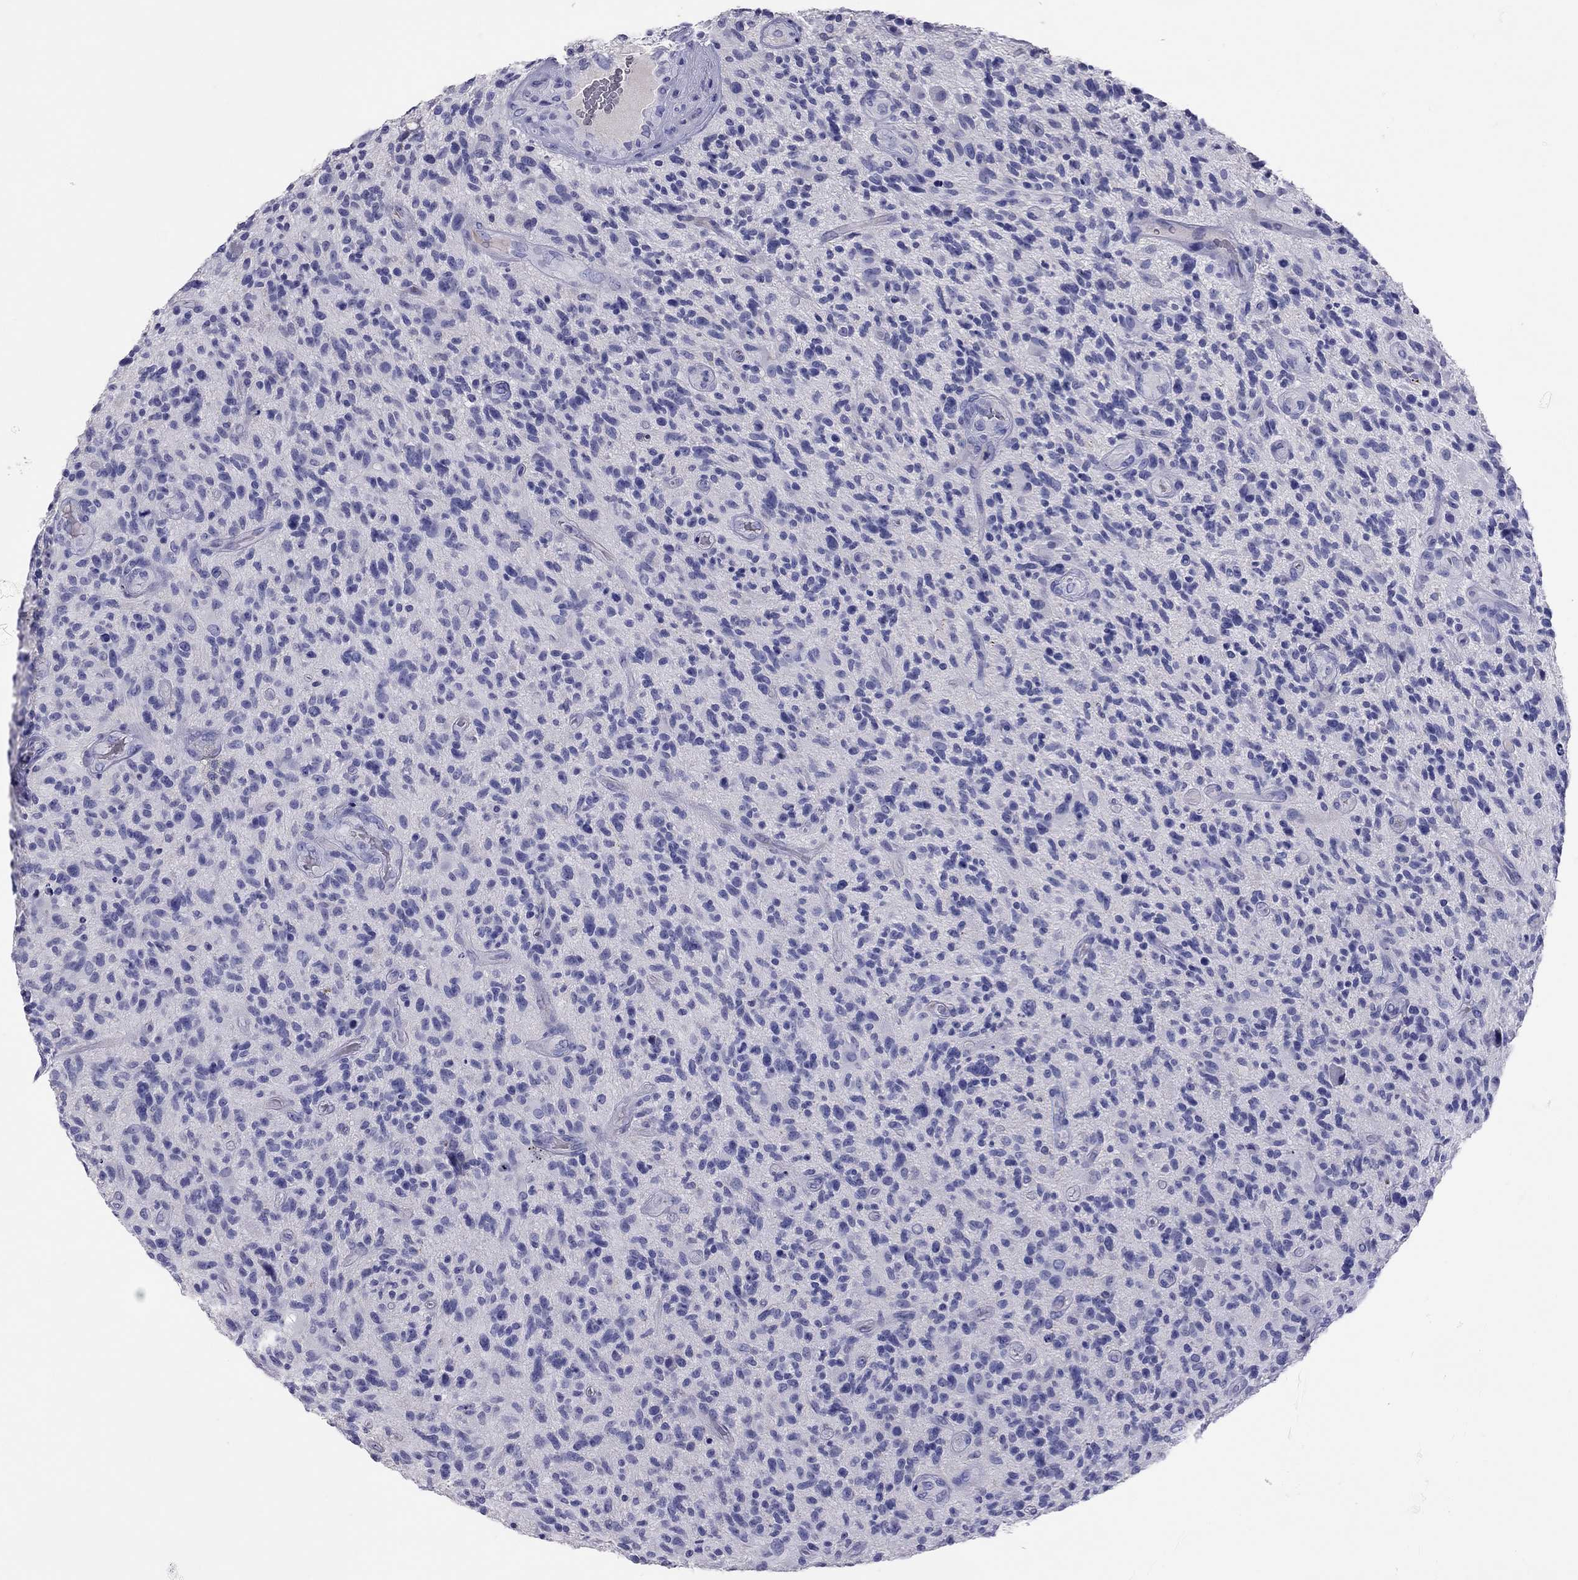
{"staining": {"intensity": "negative", "quantity": "none", "location": "none"}, "tissue": "glioma", "cell_type": "Tumor cells", "image_type": "cancer", "snomed": [{"axis": "morphology", "description": "Glioma, malignant, High grade"}, {"axis": "topography", "description": "Brain"}], "caption": "High magnification brightfield microscopy of malignant high-grade glioma stained with DAB (brown) and counterstained with hematoxylin (blue): tumor cells show no significant positivity.", "gene": "CALHM1", "patient": {"sex": "male", "age": 47}}